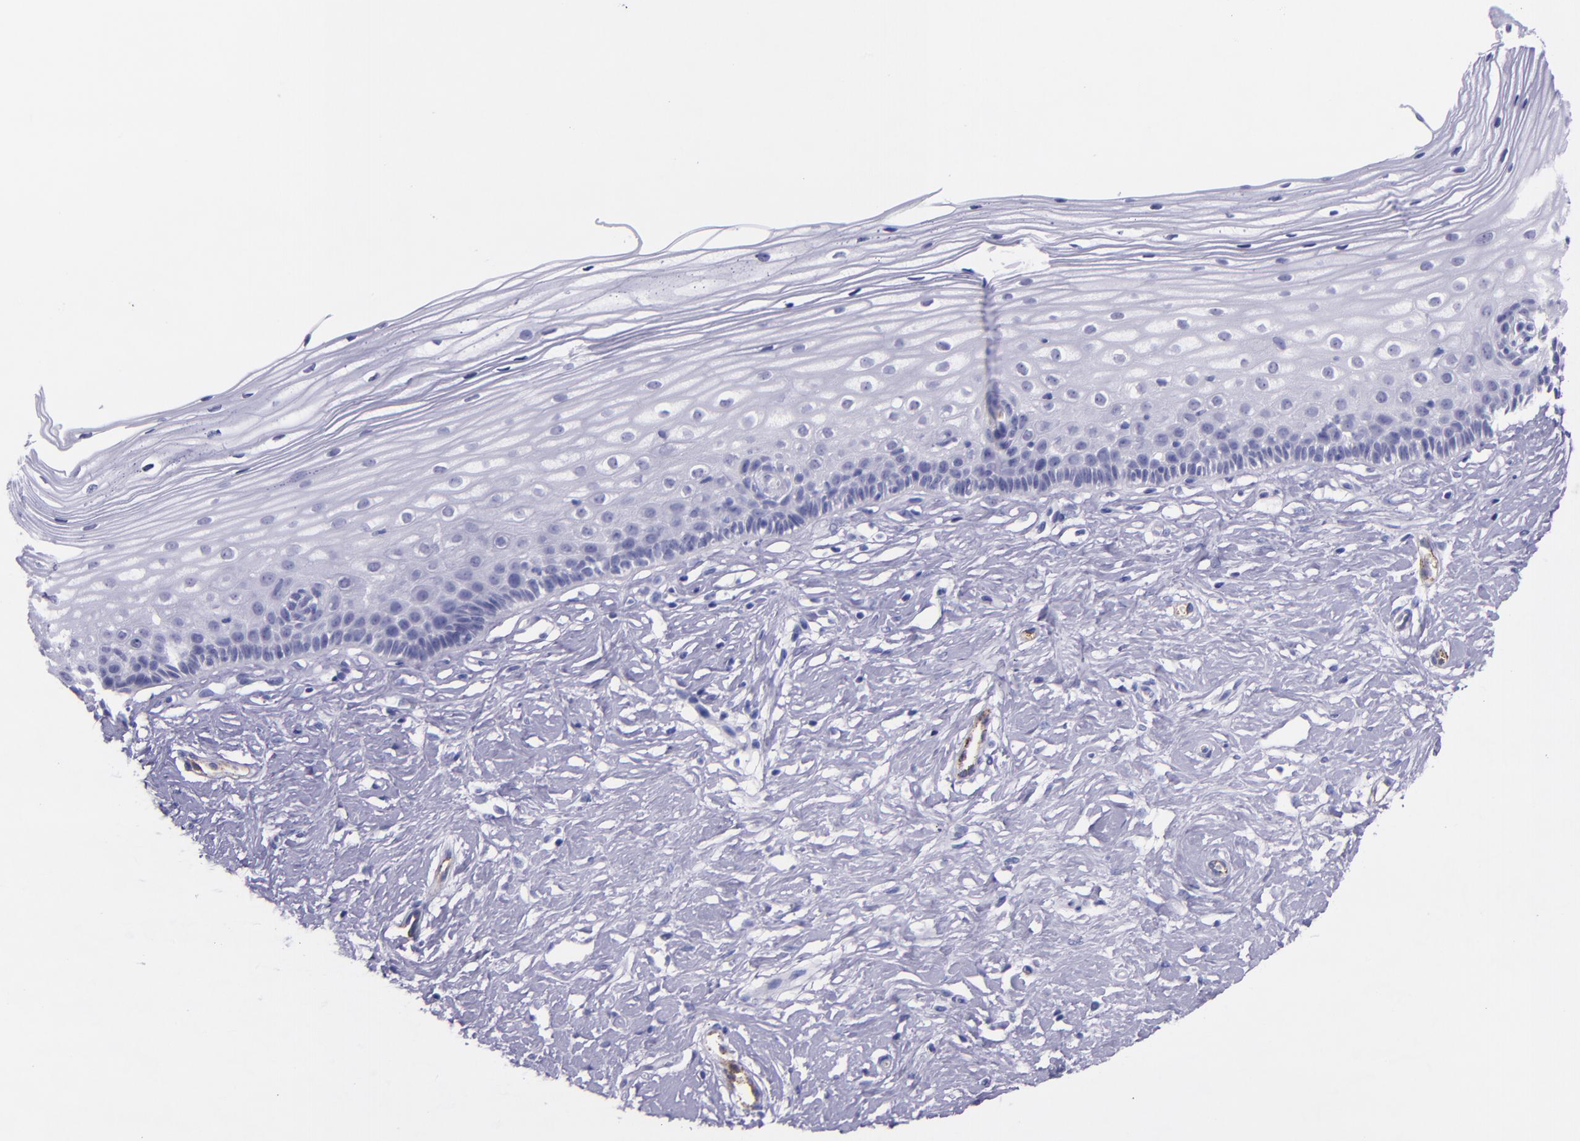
{"staining": {"intensity": "negative", "quantity": "none", "location": "none"}, "tissue": "cervix", "cell_type": "Glandular cells", "image_type": "normal", "snomed": [{"axis": "morphology", "description": "Normal tissue, NOS"}, {"axis": "topography", "description": "Cervix"}], "caption": "Immunohistochemistry image of unremarkable cervix: cervix stained with DAB (3,3'-diaminobenzidine) reveals no significant protein positivity in glandular cells. The staining was performed using DAB (3,3'-diaminobenzidine) to visualize the protein expression in brown, while the nuclei were stained in blue with hematoxylin (Magnification: 20x).", "gene": "SELE", "patient": {"sex": "female", "age": 40}}